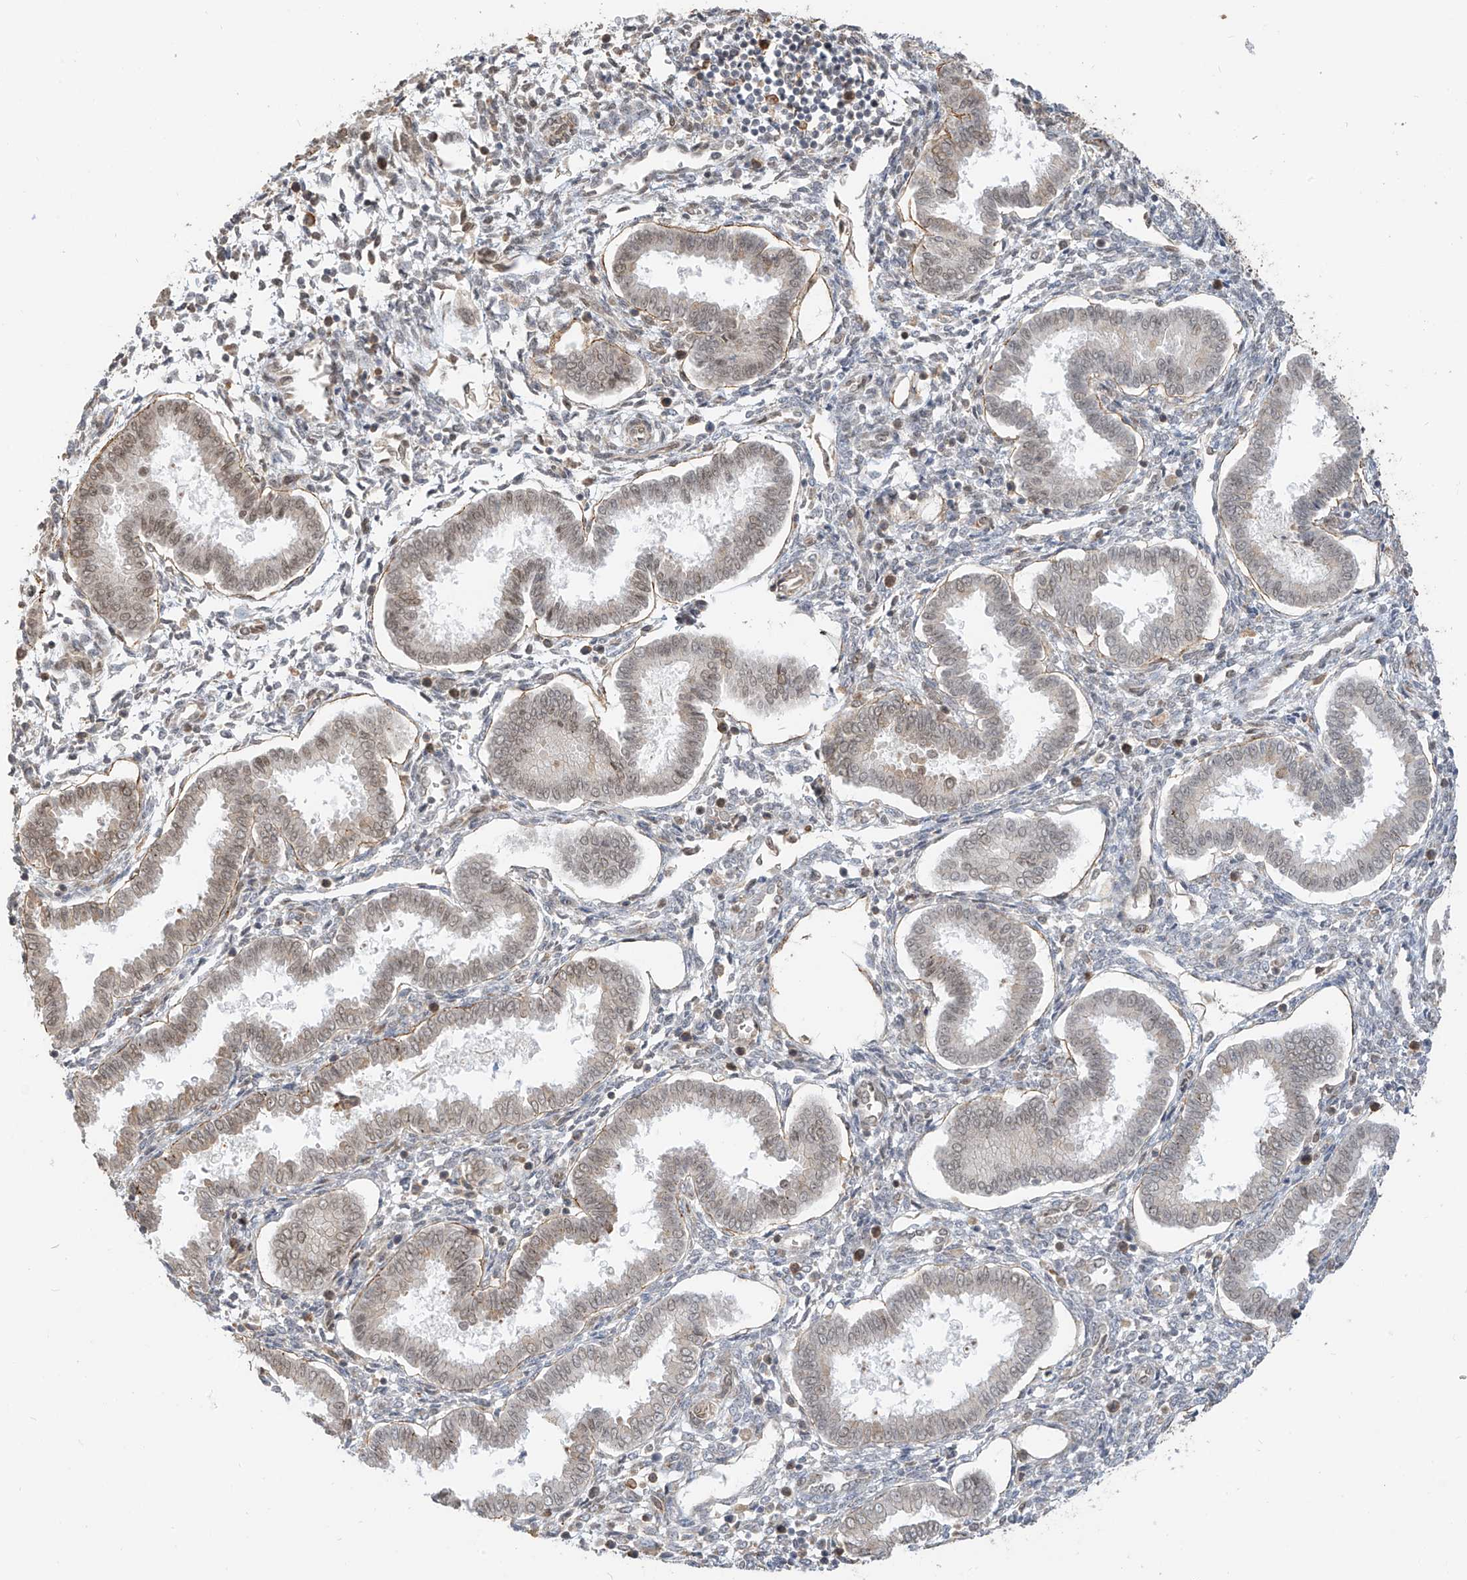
{"staining": {"intensity": "moderate", "quantity": "25%-75%", "location": "nuclear"}, "tissue": "endometrium", "cell_type": "Cells in endometrial stroma", "image_type": "normal", "snomed": [{"axis": "morphology", "description": "Normal tissue, NOS"}, {"axis": "topography", "description": "Endometrium"}], "caption": "Immunohistochemistry (IHC) image of unremarkable human endometrium stained for a protein (brown), which demonstrates medium levels of moderate nuclear positivity in about 25%-75% of cells in endometrial stroma.", "gene": "ZMYM2", "patient": {"sex": "female", "age": 24}}